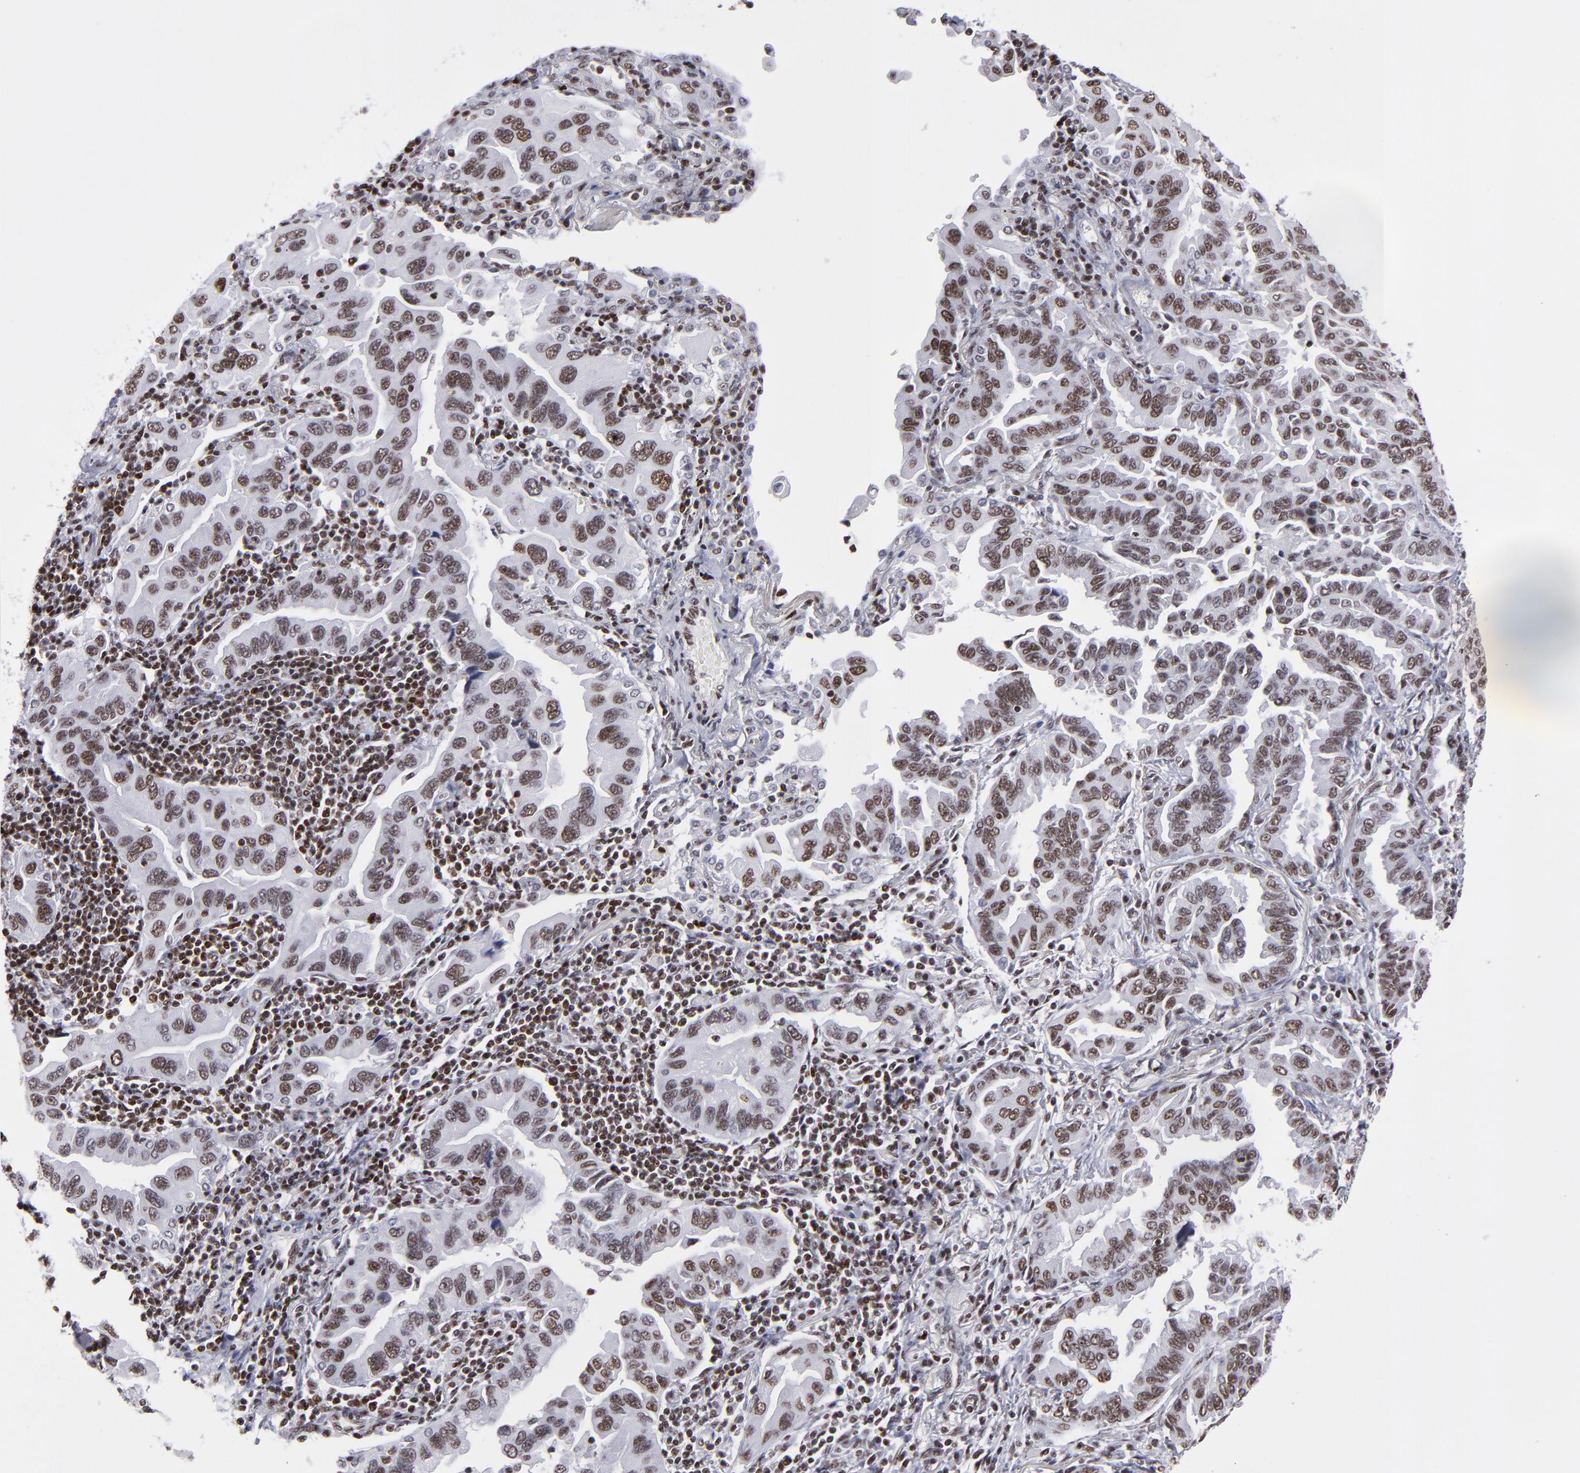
{"staining": {"intensity": "strong", "quantity": ">75%", "location": "nuclear"}, "tissue": "lung cancer", "cell_type": "Tumor cells", "image_type": "cancer", "snomed": [{"axis": "morphology", "description": "Adenocarcinoma, NOS"}, {"axis": "topography", "description": "Lung"}], "caption": "Tumor cells reveal strong nuclear expression in approximately >75% of cells in lung cancer.", "gene": "TERF2", "patient": {"sex": "female", "age": 65}}